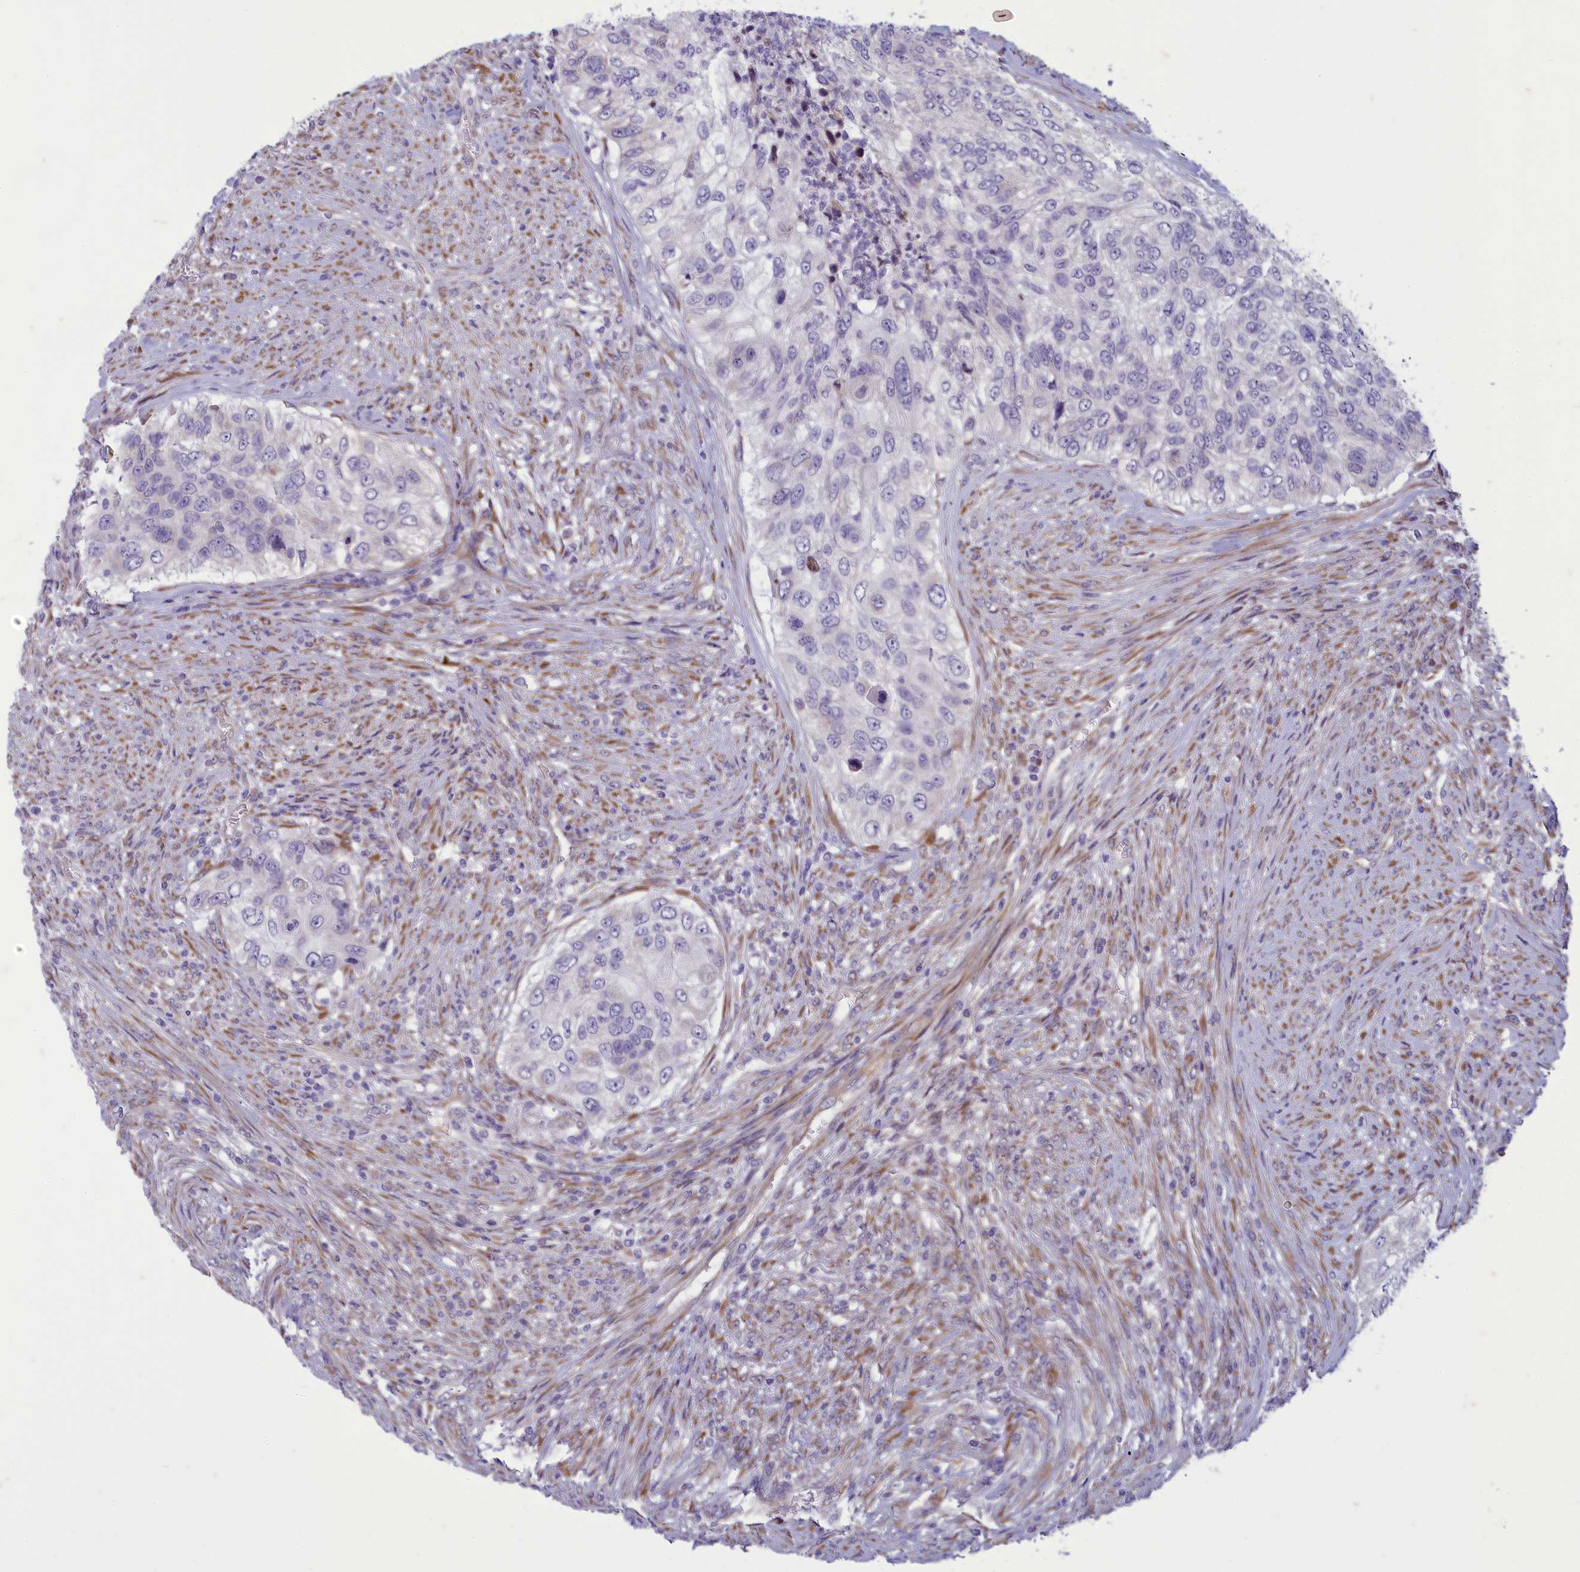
{"staining": {"intensity": "negative", "quantity": "none", "location": "none"}, "tissue": "urothelial cancer", "cell_type": "Tumor cells", "image_type": "cancer", "snomed": [{"axis": "morphology", "description": "Urothelial carcinoma, High grade"}, {"axis": "topography", "description": "Urinary bladder"}], "caption": "An immunohistochemistry image of urothelial cancer is shown. There is no staining in tumor cells of urothelial cancer.", "gene": "CENATAC", "patient": {"sex": "female", "age": 60}}